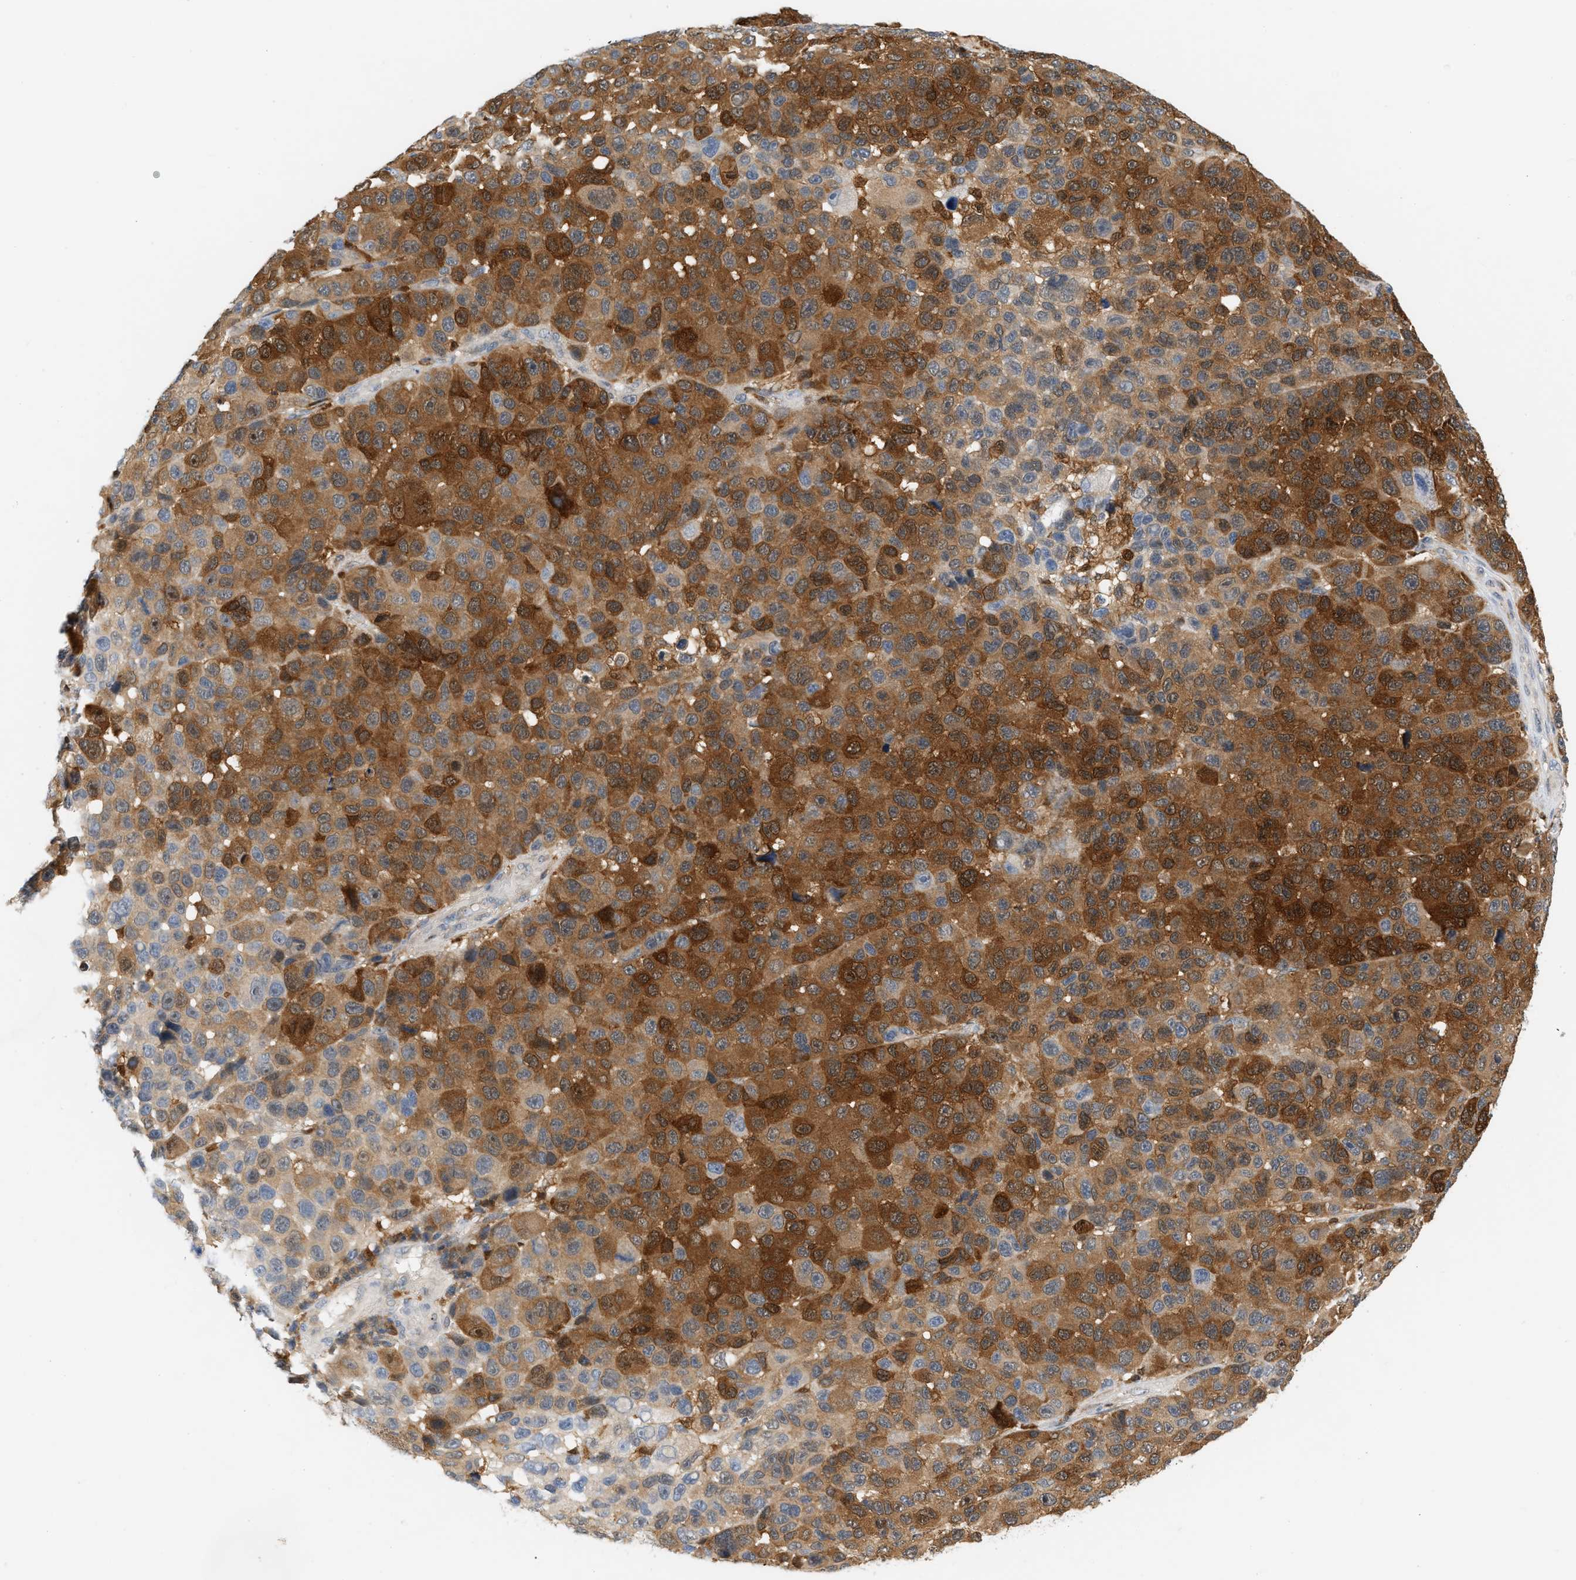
{"staining": {"intensity": "moderate", "quantity": ">75%", "location": "cytoplasmic/membranous"}, "tissue": "melanoma", "cell_type": "Tumor cells", "image_type": "cancer", "snomed": [{"axis": "morphology", "description": "Malignant melanoma, NOS"}, {"axis": "topography", "description": "Skin"}], "caption": "Protein expression analysis of human melanoma reveals moderate cytoplasmic/membranous expression in about >75% of tumor cells. (brown staining indicates protein expression, while blue staining denotes nuclei).", "gene": "PYCARD", "patient": {"sex": "male", "age": 53}}